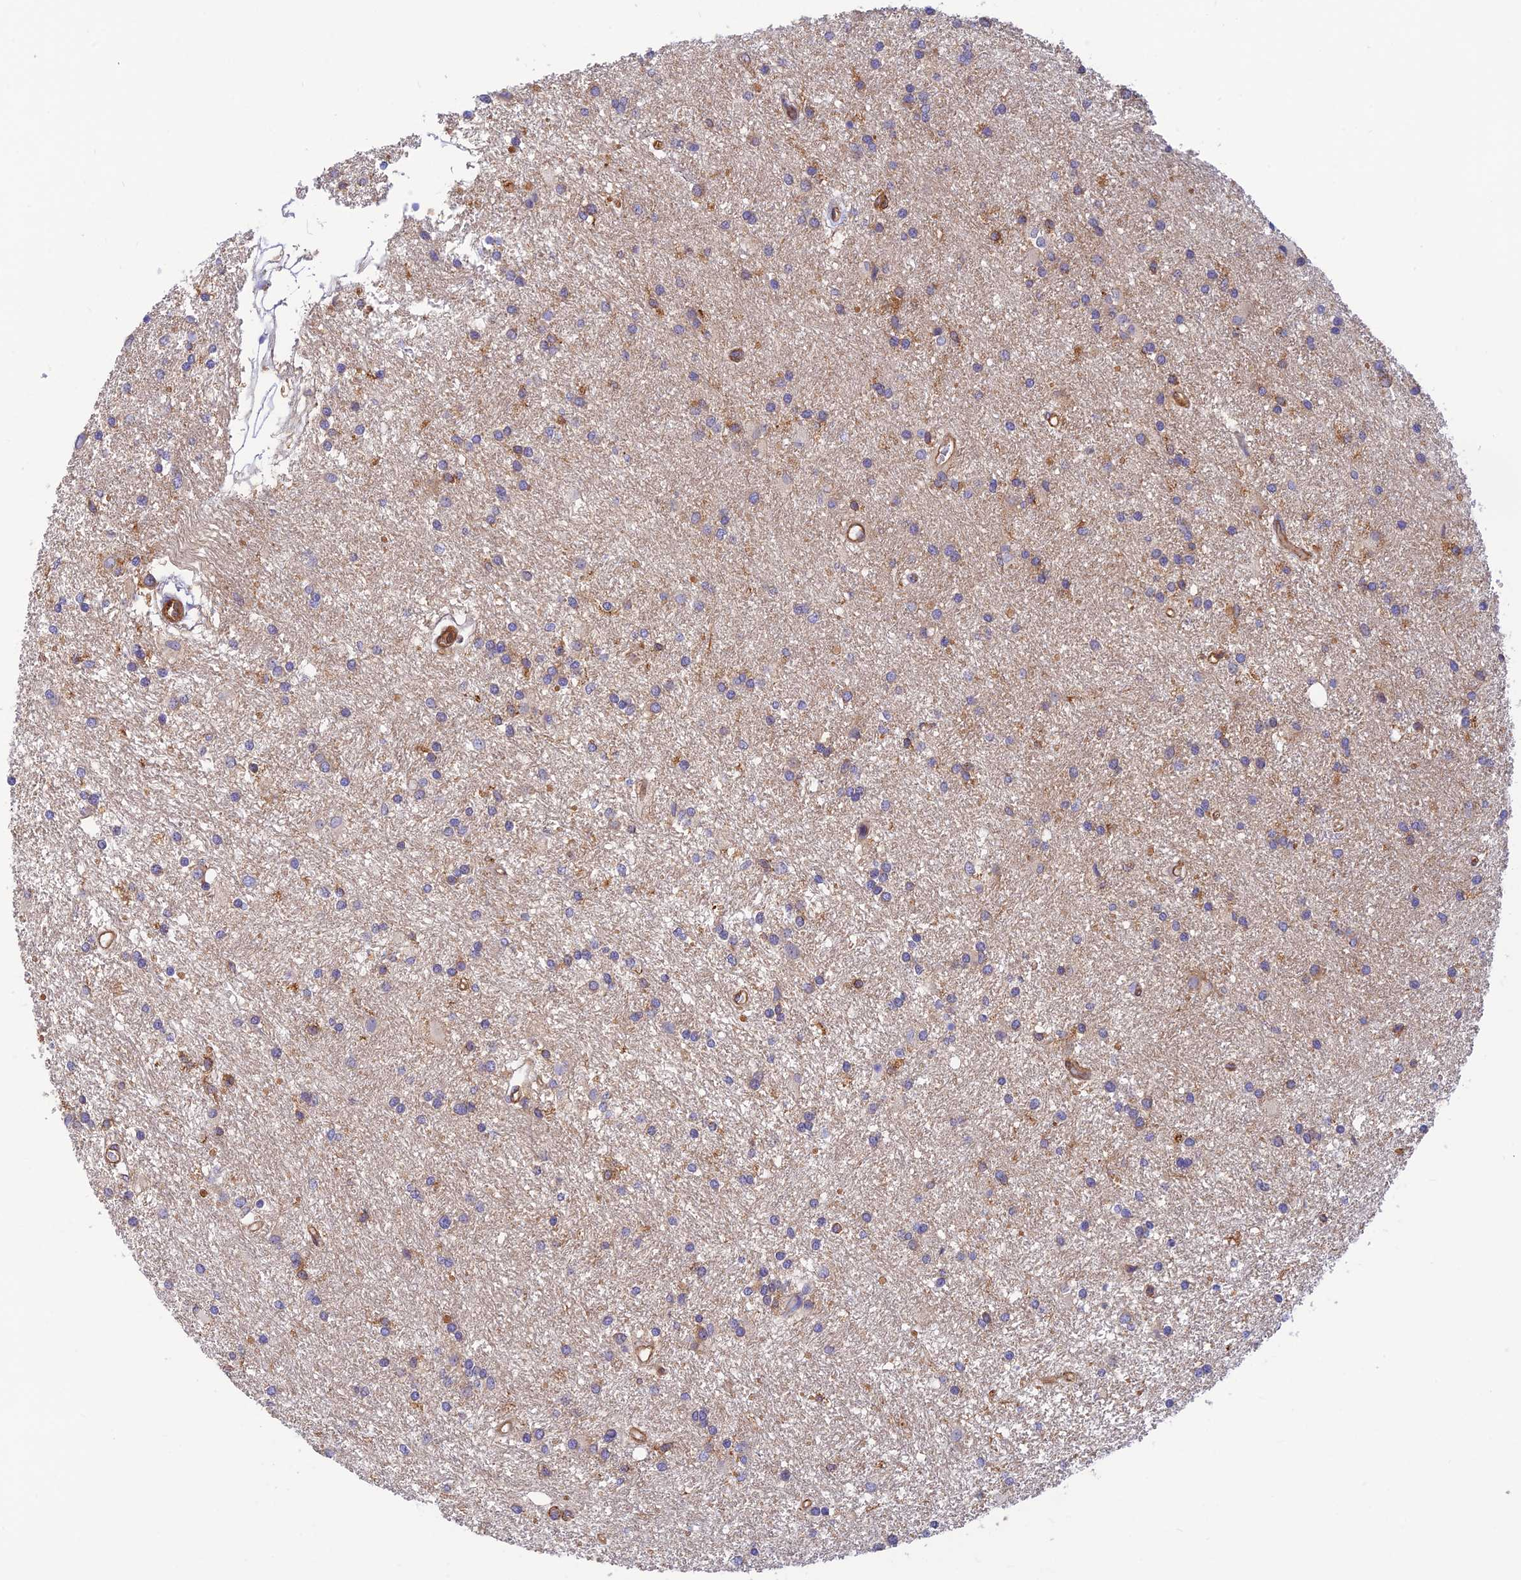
{"staining": {"intensity": "negative", "quantity": "none", "location": "none"}, "tissue": "glioma", "cell_type": "Tumor cells", "image_type": "cancer", "snomed": [{"axis": "morphology", "description": "Glioma, malignant, High grade"}, {"axis": "topography", "description": "Brain"}], "caption": "Immunohistochemistry micrograph of neoplastic tissue: human glioma stained with DAB demonstrates no significant protein expression in tumor cells.", "gene": "PPP1R12C", "patient": {"sex": "male", "age": 77}}